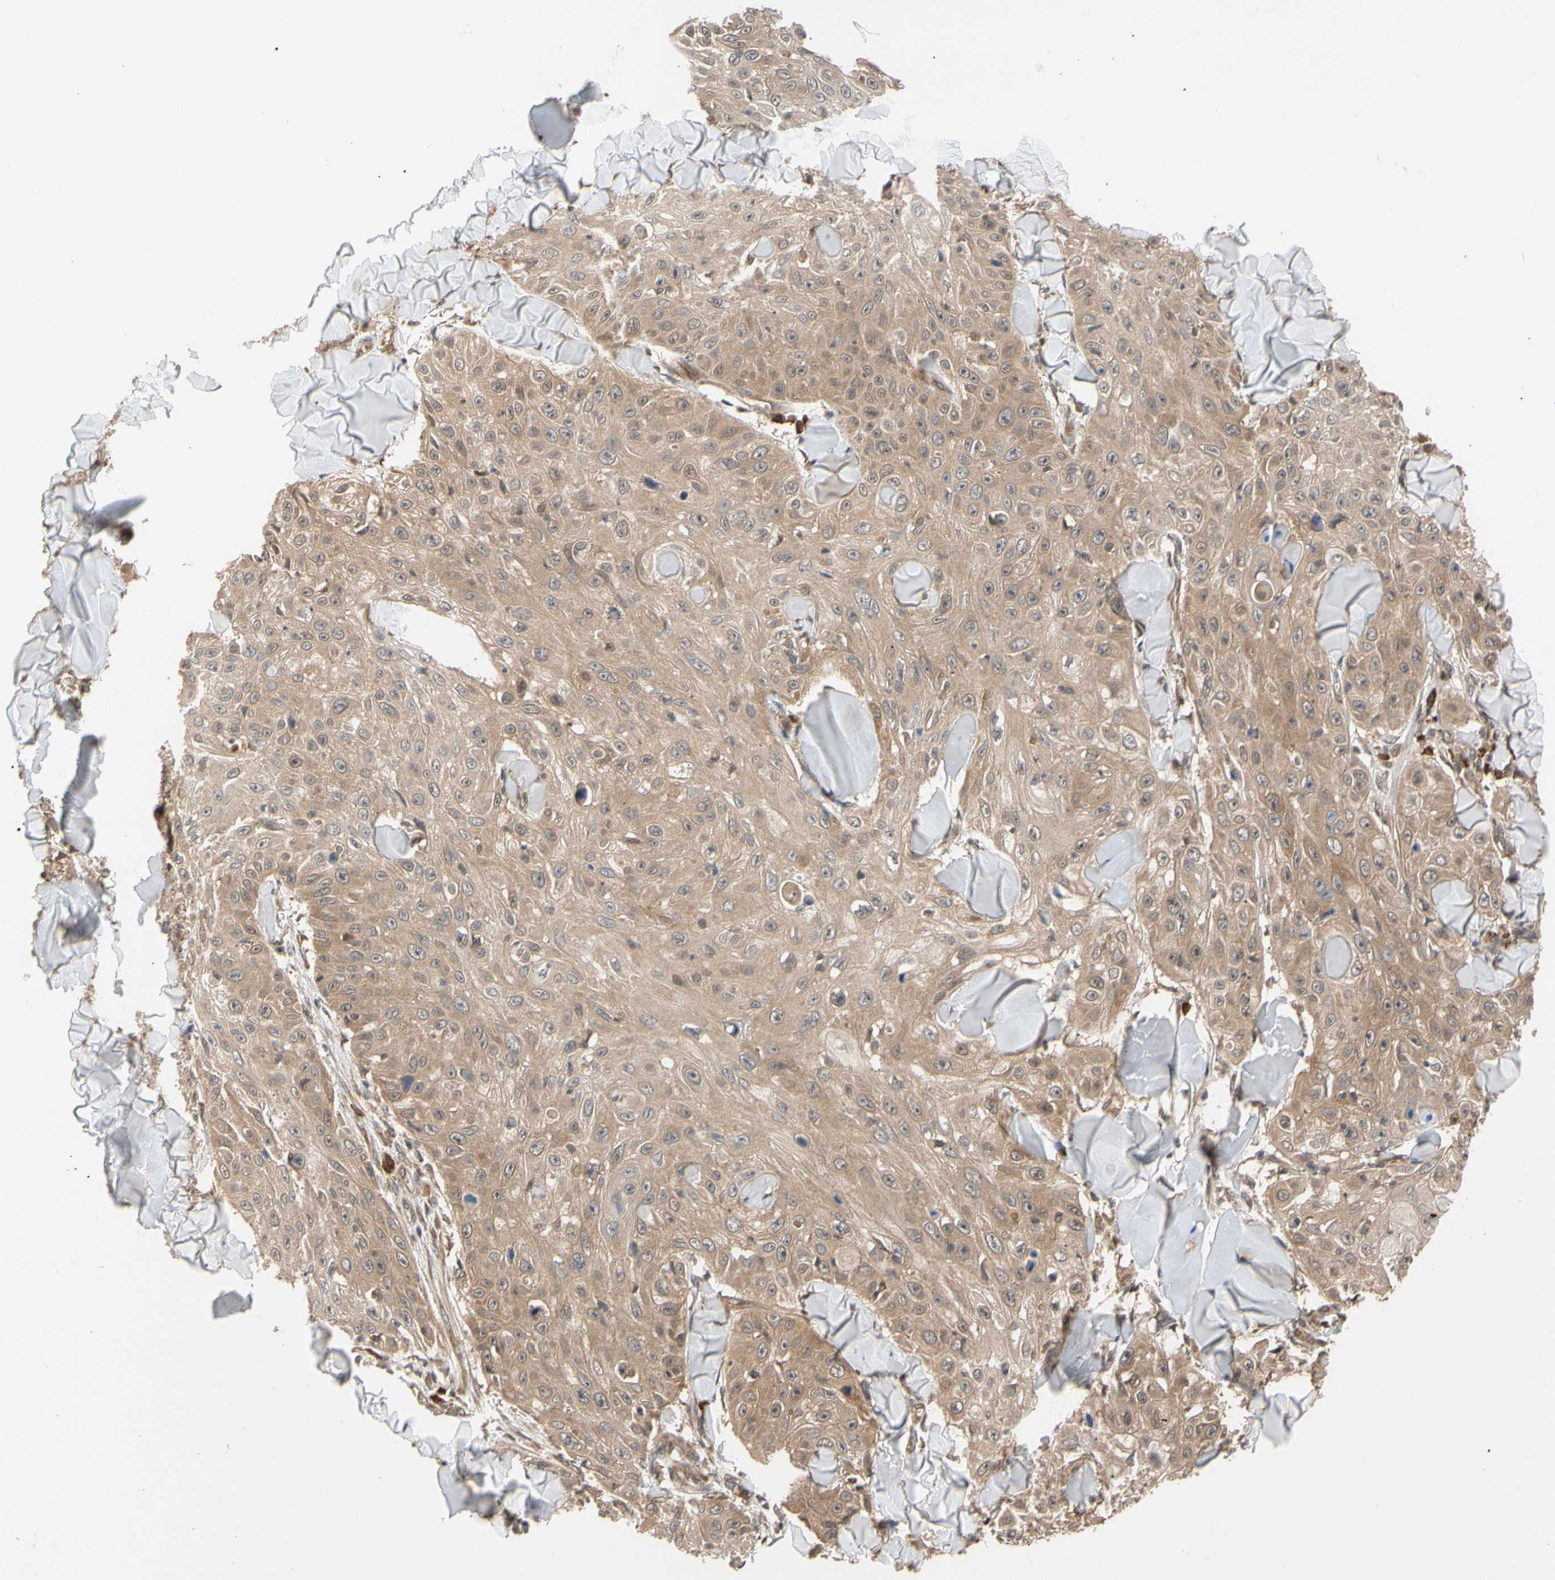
{"staining": {"intensity": "weak", "quantity": ">75%", "location": "cytoplasmic/membranous"}, "tissue": "skin cancer", "cell_type": "Tumor cells", "image_type": "cancer", "snomed": [{"axis": "morphology", "description": "Squamous cell carcinoma, NOS"}, {"axis": "topography", "description": "Skin"}], "caption": "Protein staining of squamous cell carcinoma (skin) tissue reveals weak cytoplasmic/membranous positivity in approximately >75% of tumor cells.", "gene": "CYTIP", "patient": {"sex": "male", "age": 86}}